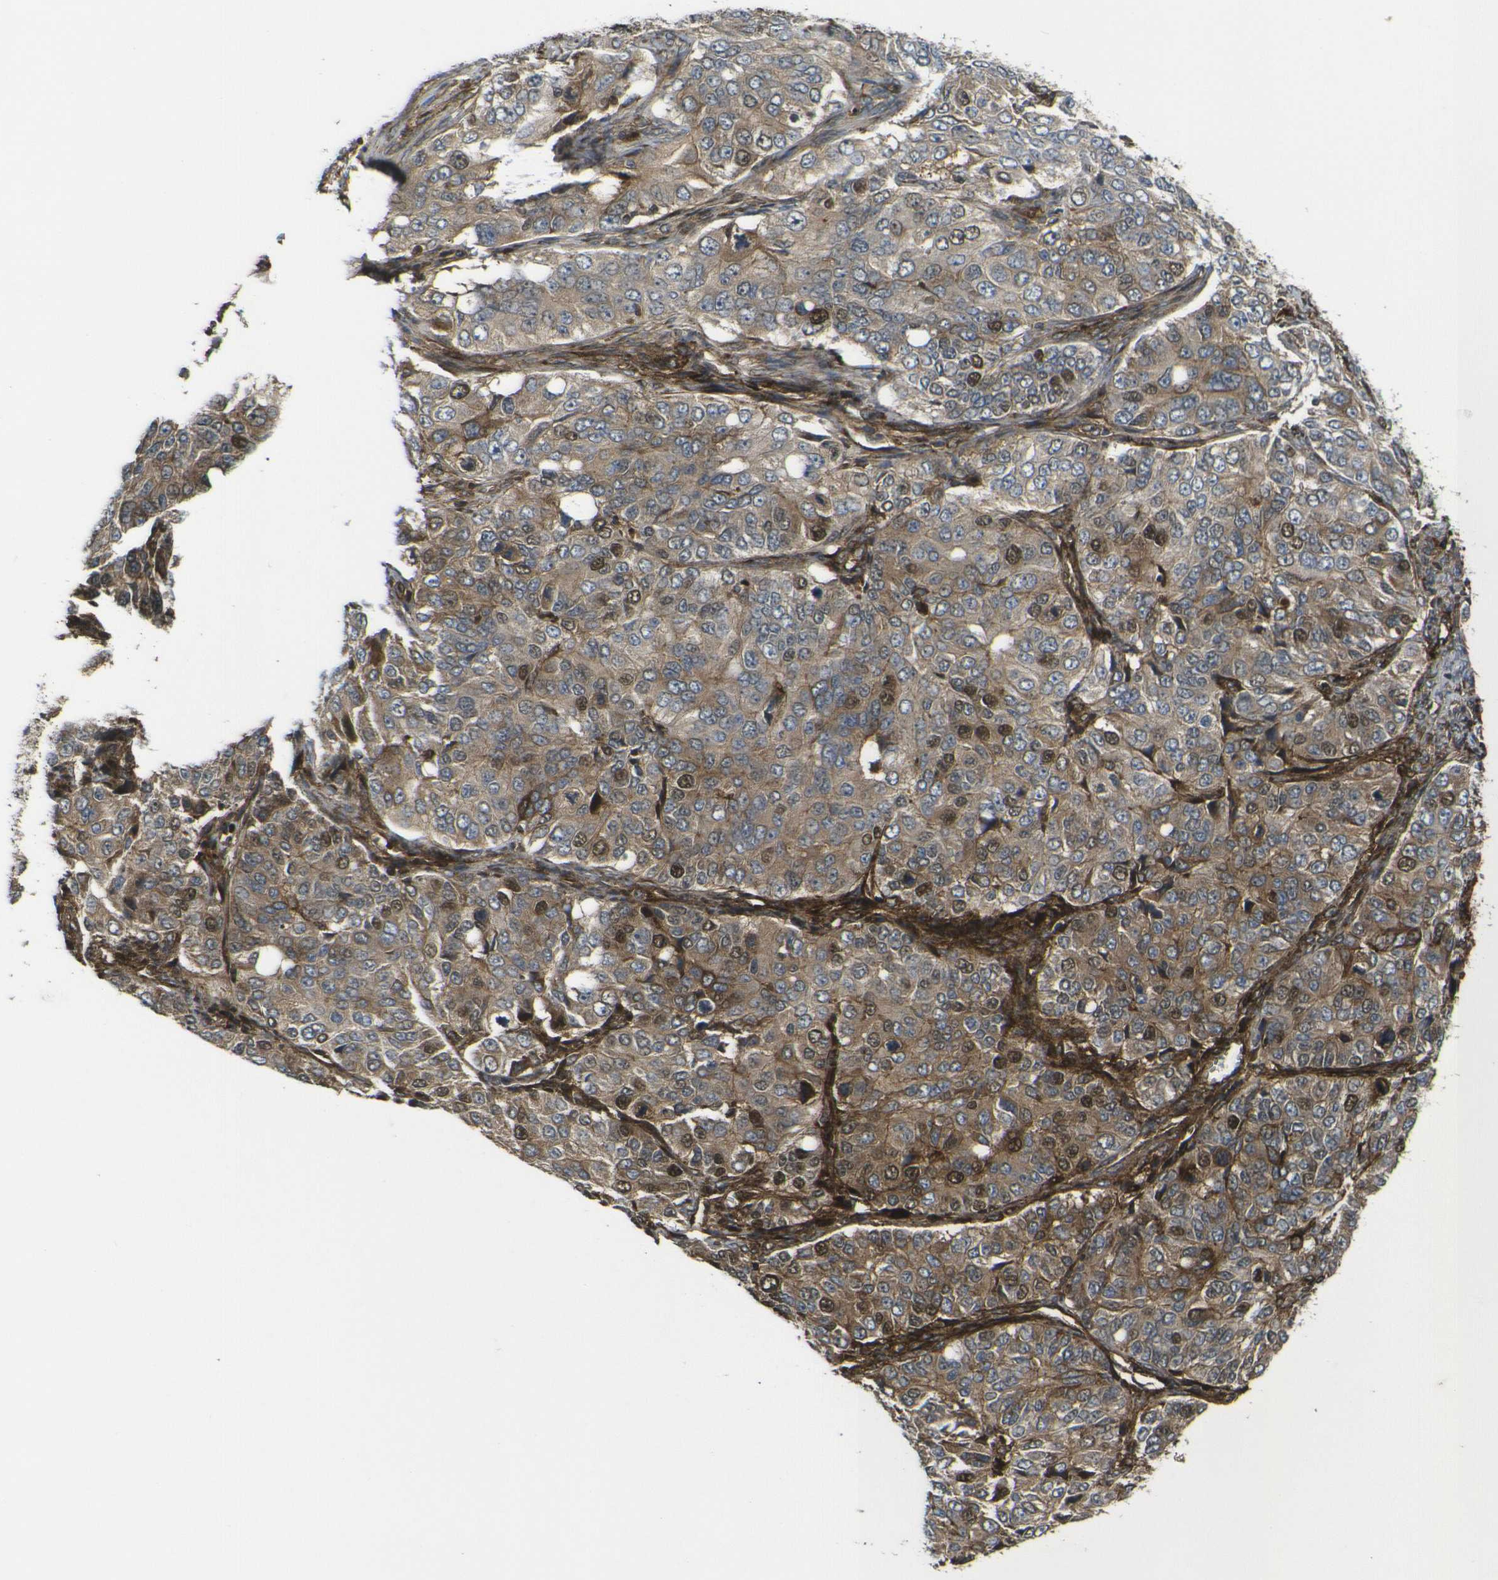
{"staining": {"intensity": "moderate", "quantity": ">75%", "location": "cytoplasmic/membranous,nuclear"}, "tissue": "ovarian cancer", "cell_type": "Tumor cells", "image_type": "cancer", "snomed": [{"axis": "morphology", "description": "Carcinoma, endometroid"}, {"axis": "topography", "description": "Ovary"}], "caption": "There is medium levels of moderate cytoplasmic/membranous and nuclear positivity in tumor cells of endometroid carcinoma (ovarian), as demonstrated by immunohistochemical staining (brown color).", "gene": "ECE1", "patient": {"sex": "female", "age": 51}}